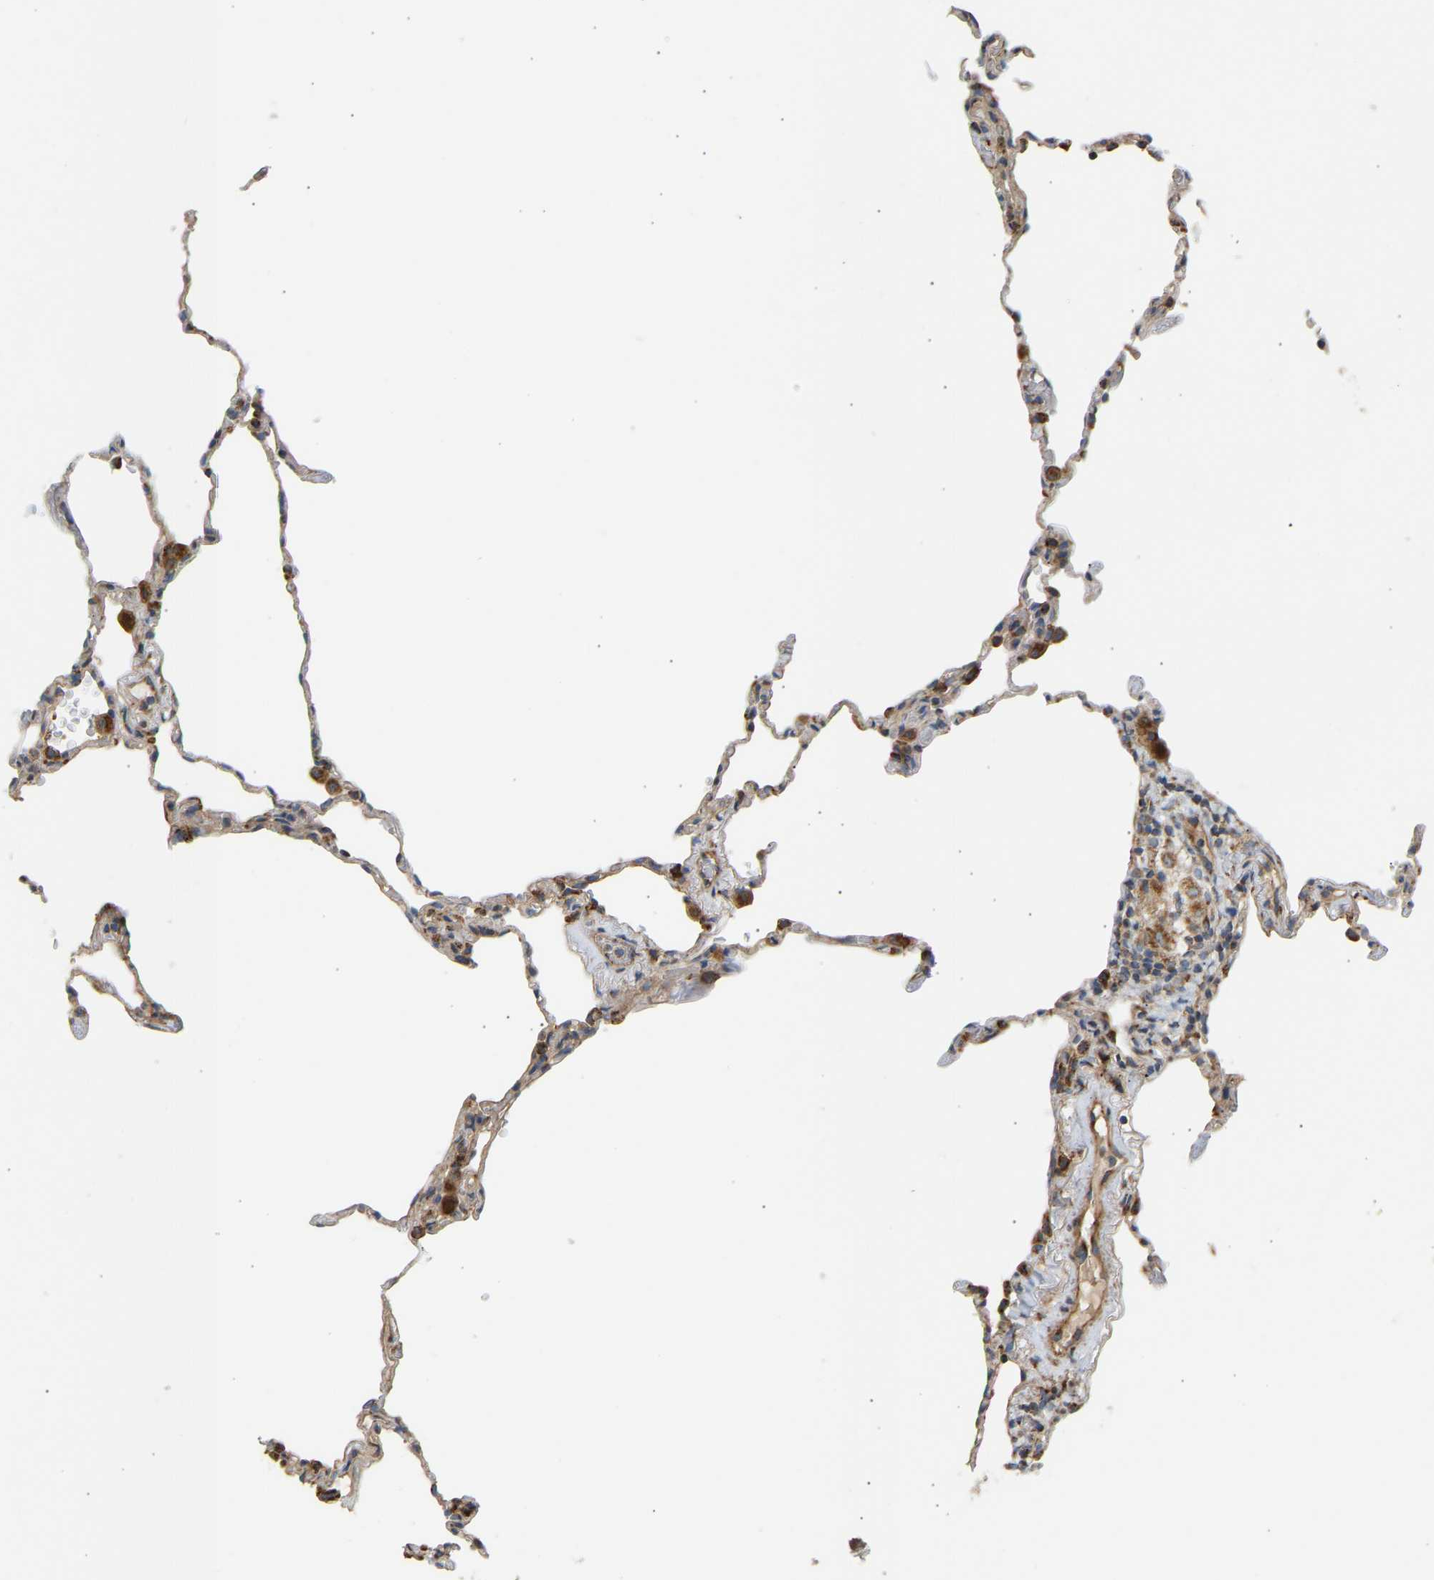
{"staining": {"intensity": "strong", "quantity": "25%-75%", "location": "cytoplasmic/membranous"}, "tissue": "lung", "cell_type": "Alveolar cells", "image_type": "normal", "snomed": [{"axis": "morphology", "description": "Normal tissue, NOS"}, {"axis": "topography", "description": "Lung"}], "caption": "IHC of normal lung displays high levels of strong cytoplasmic/membranous positivity in approximately 25%-75% of alveolar cells.", "gene": "YIPF2", "patient": {"sex": "male", "age": 59}}